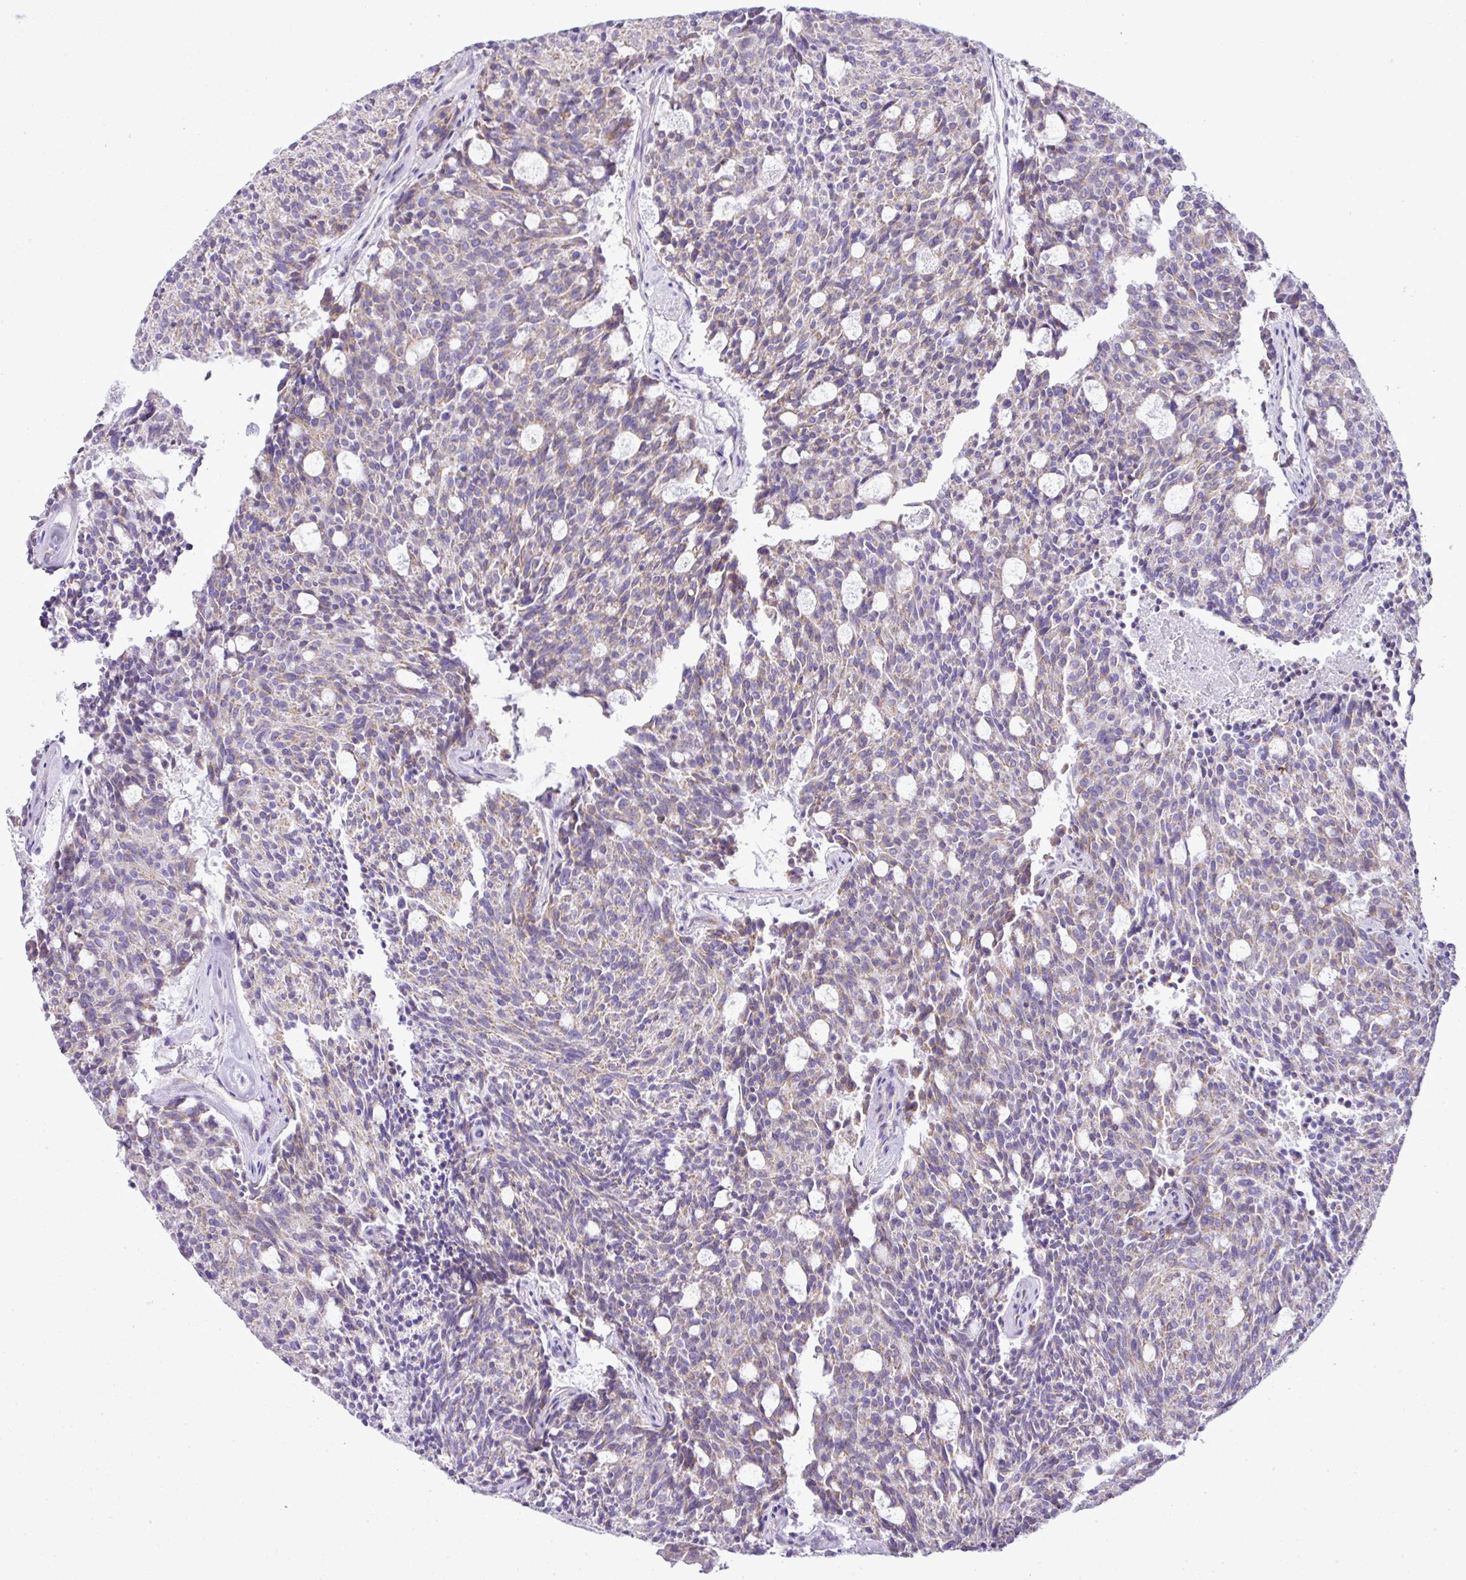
{"staining": {"intensity": "weak", "quantity": "25%-75%", "location": "cytoplasmic/membranous"}, "tissue": "carcinoid", "cell_type": "Tumor cells", "image_type": "cancer", "snomed": [{"axis": "morphology", "description": "Carcinoid, malignant, NOS"}, {"axis": "topography", "description": "Pancreas"}], "caption": "Carcinoid stained for a protein (brown) exhibits weak cytoplasmic/membranous positive staining in about 25%-75% of tumor cells.", "gene": "PGAP4", "patient": {"sex": "female", "age": 54}}